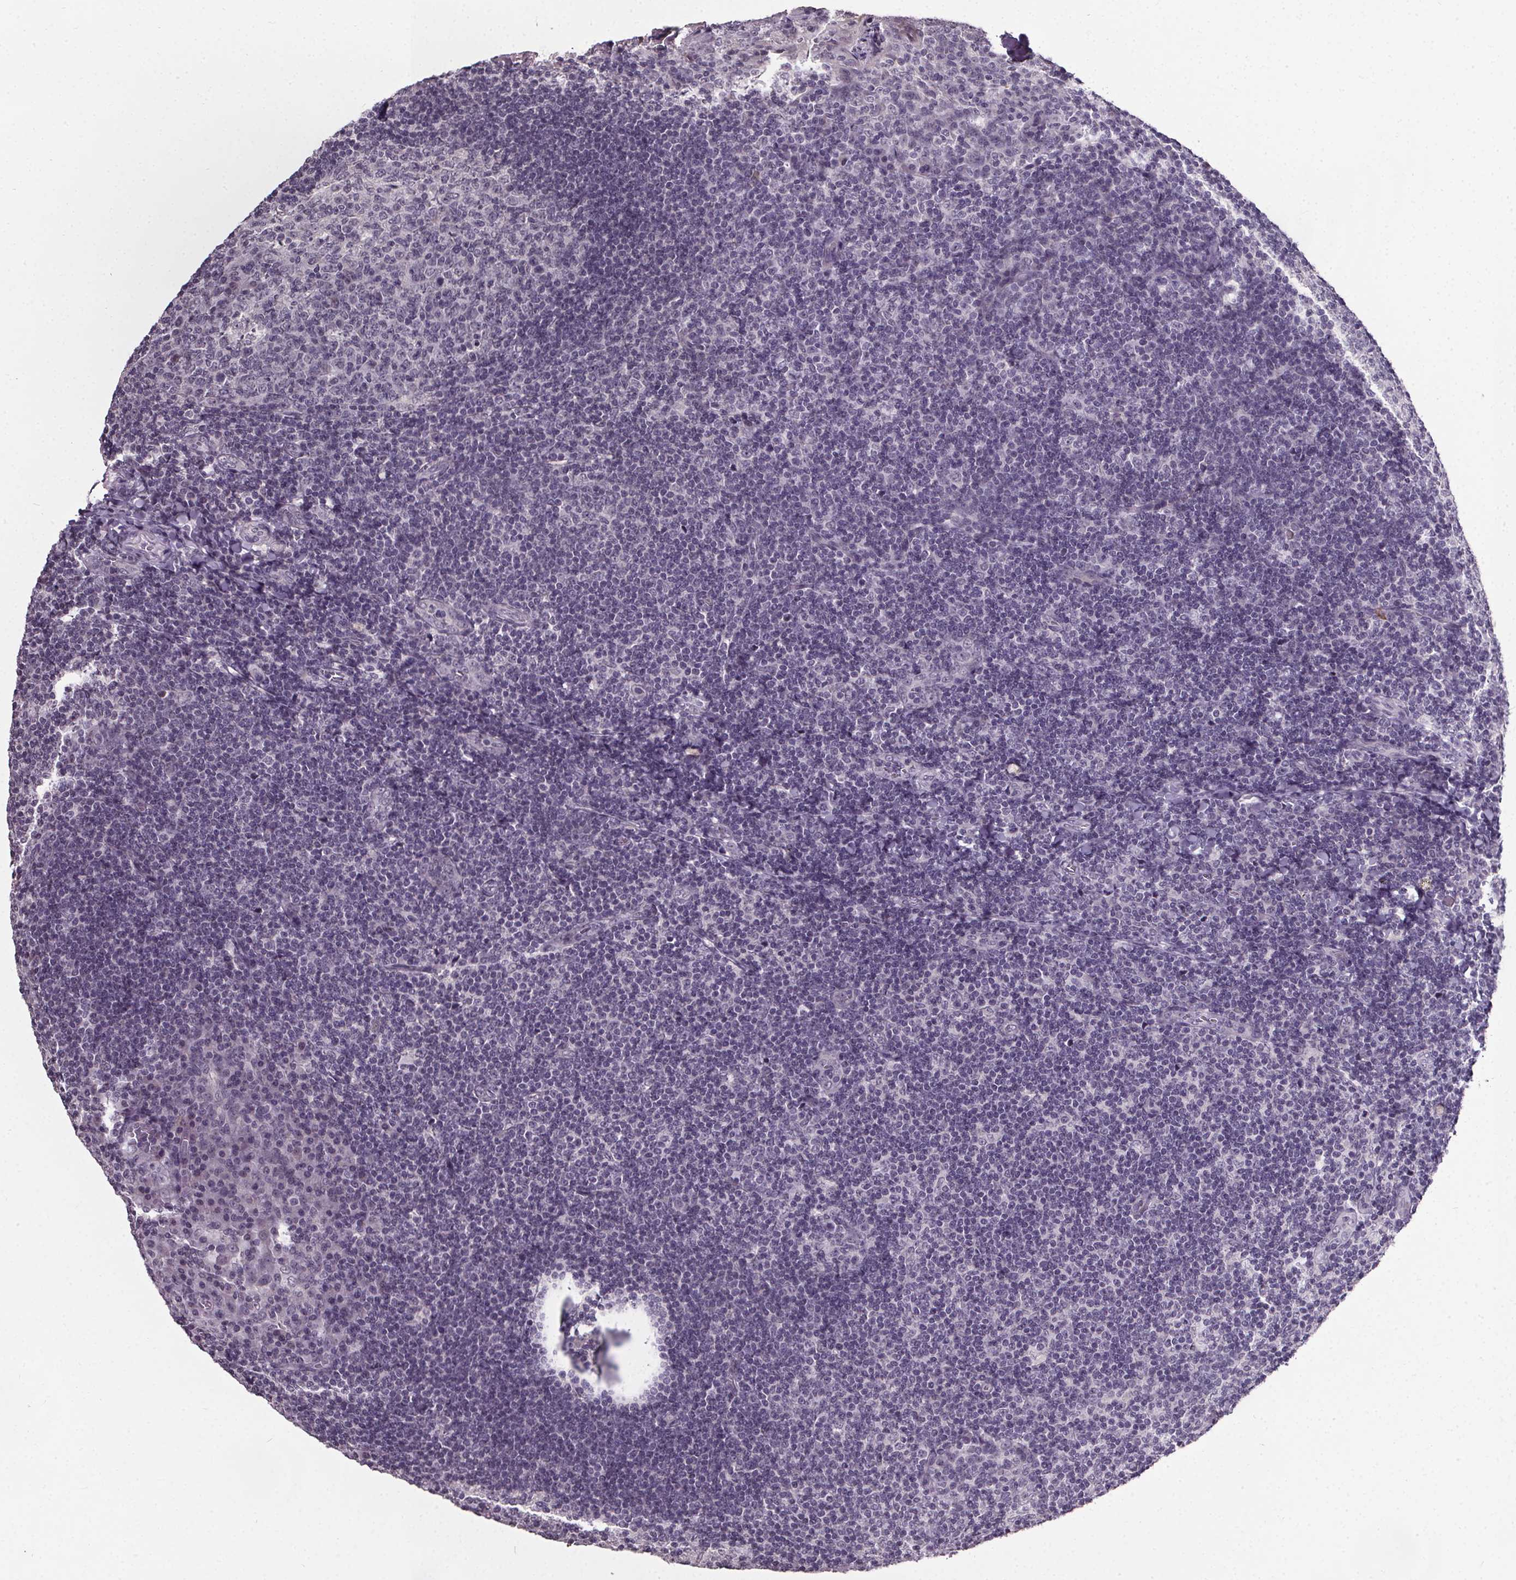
{"staining": {"intensity": "negative", "quantity": "none", "location": "none"}, "tissue": "tonsil", "cell_type": "Germinal center cells", "image_type": "normal", "snomed": [{"axis": "morphology", "description": "Normal tissue, NOS"}, {"axis": "topography", "description": "Tonsil"}], "caption": "This is an immunohistochemistry (IHC) micrograph of unremarkable tonsil. There is no staining in germinal center cells.", "gene": "NKX6", "patient": {"sex": "male", "age": 17}}